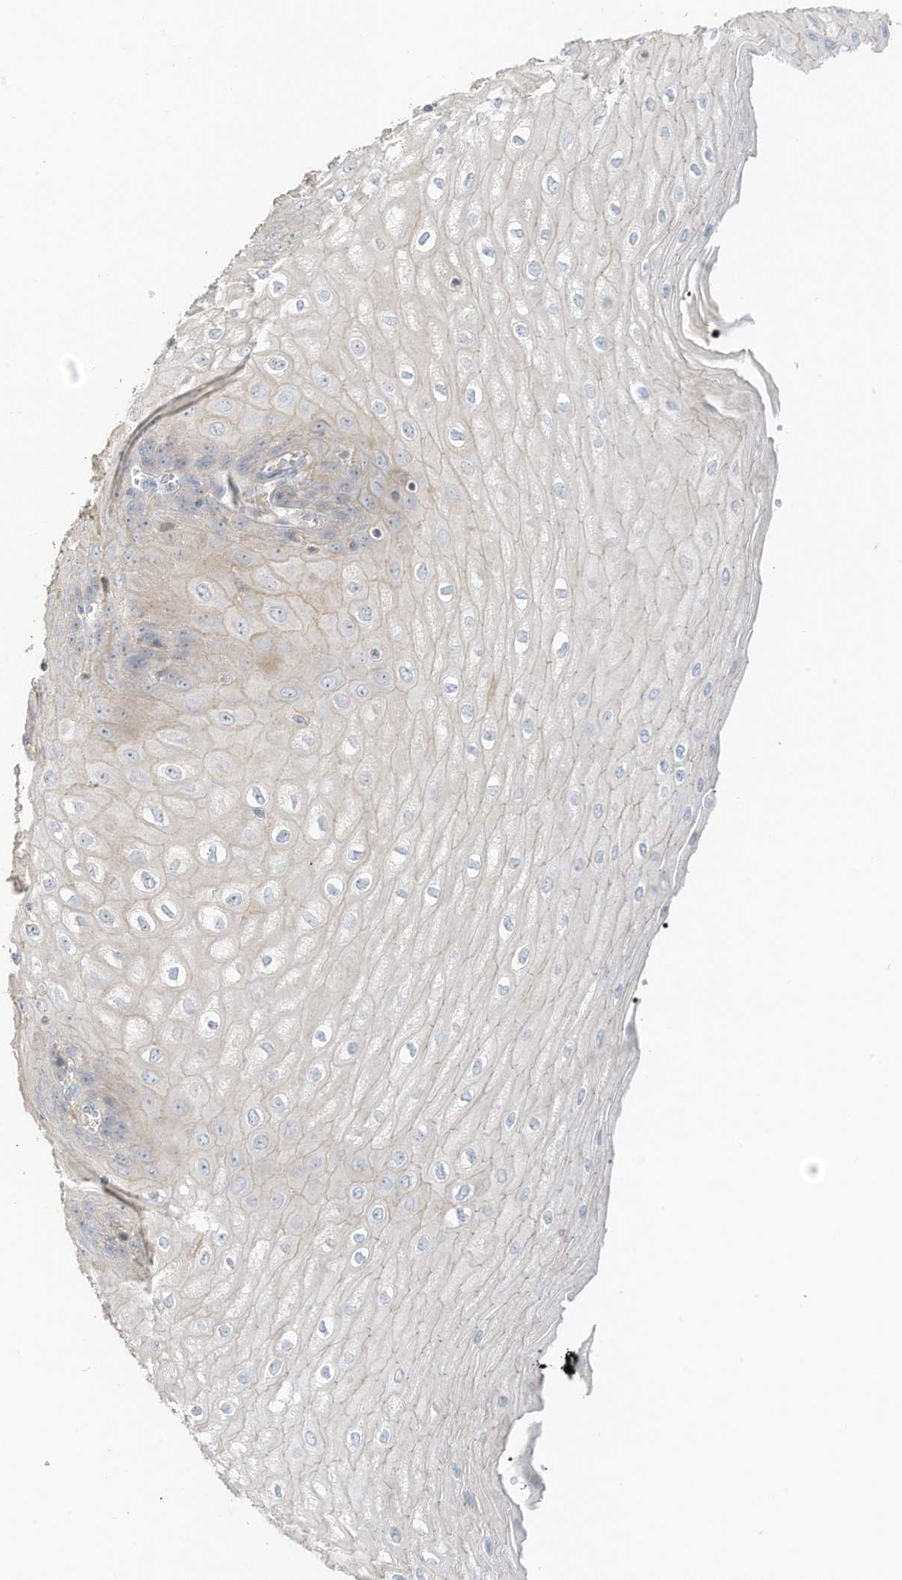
{"staining": {"intensity": "negative", "quantity": "none", "location": "none"}, "tissue": "esophagus", "cell_type": "Squamous epithelial cells", "image_type": "normal", "snomed": [{"axis": "morphology", "description": "Normal tissue, NOS"}, {"axis": "topography", "description": "Esophagus"}], "caption": "This image is of unremarkable esophagus stained with IHC to label a protein in brown with the nuclei are counter-stained blue. There is no staining in squamous epithelial cells. (Brightfield microscopy of DAB immunohistochemistry at high magnification).", "gene": "ZBTB41", "patient": {"sex": "male", "age": 60}}